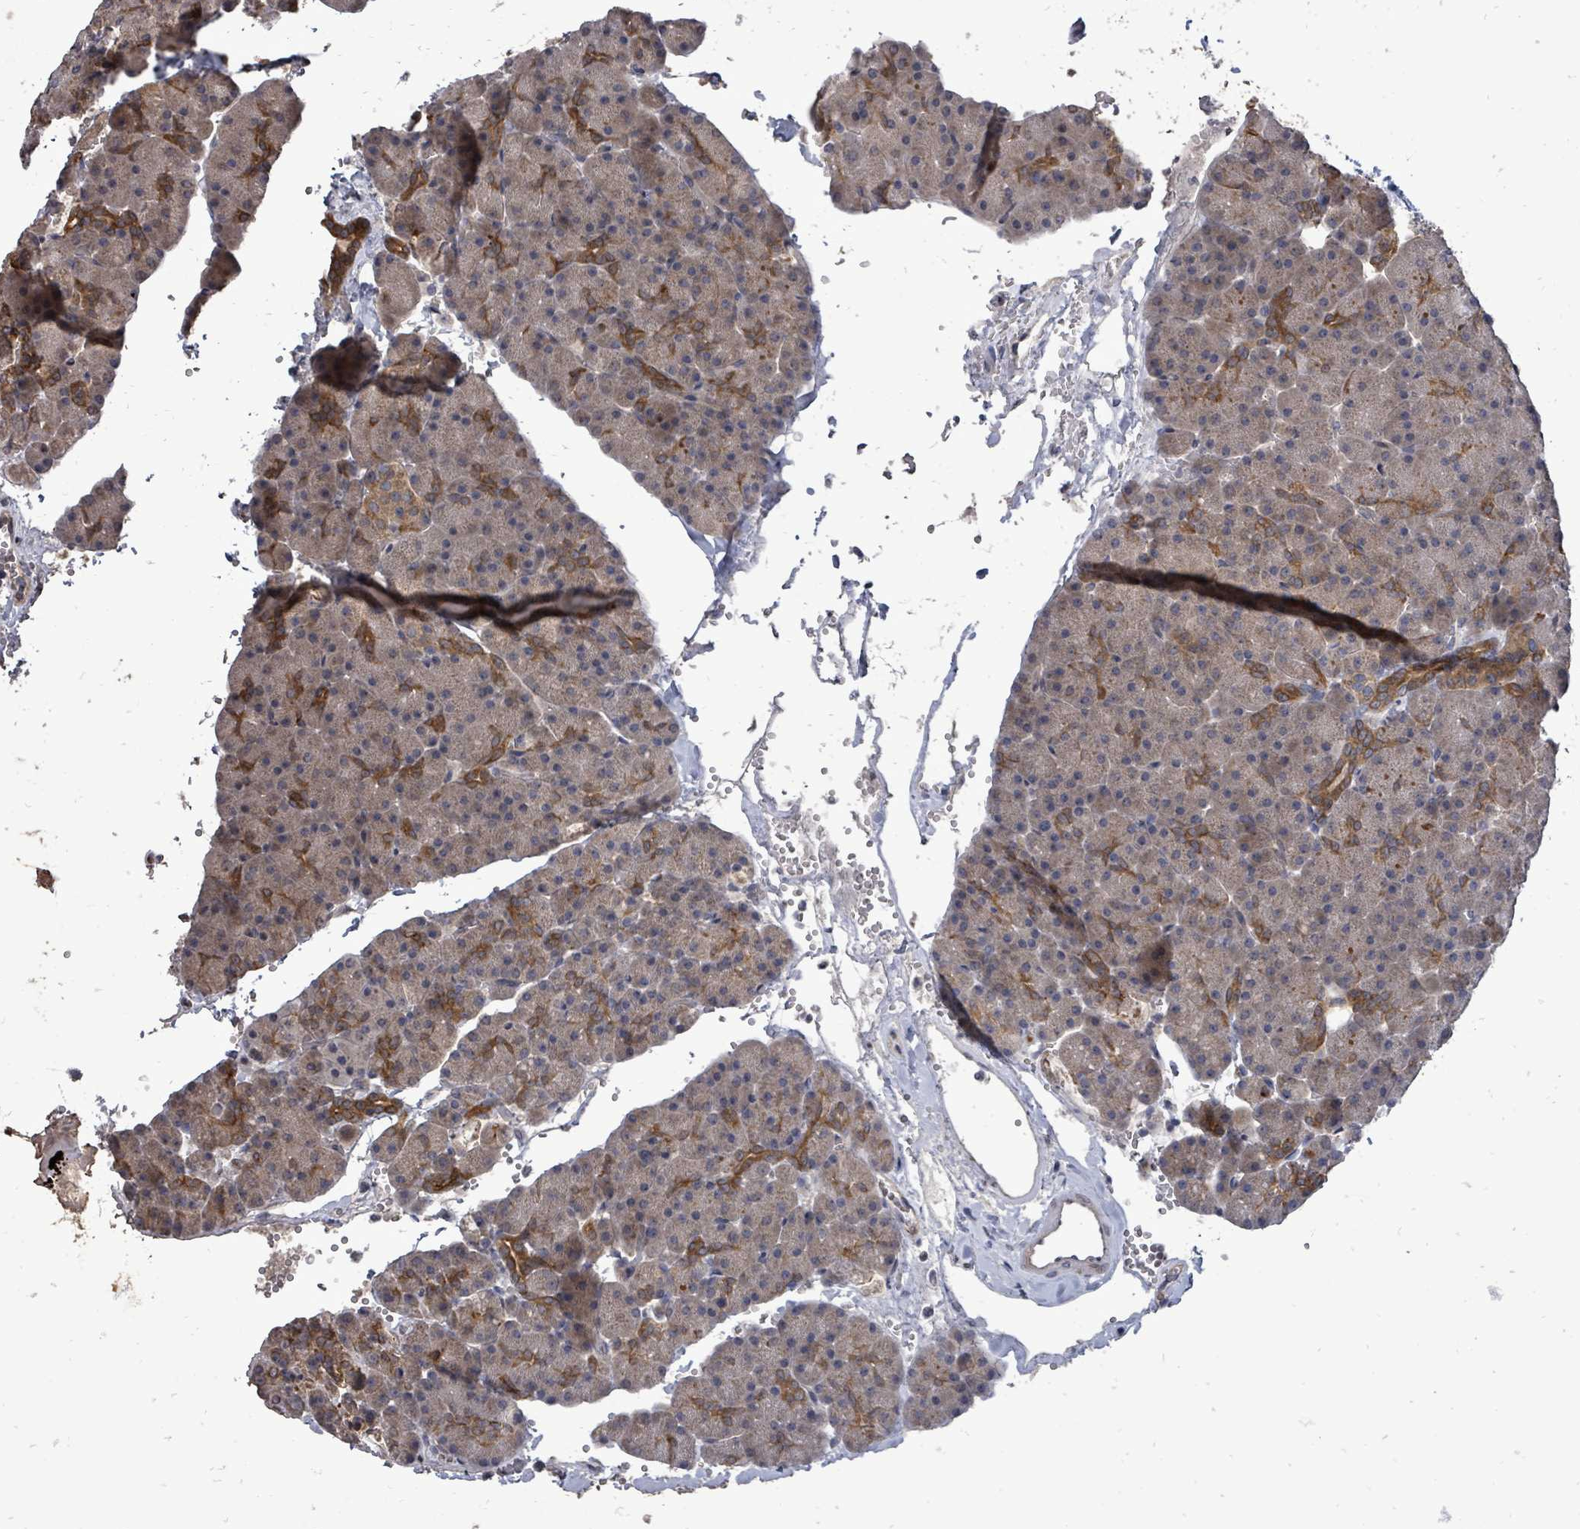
{"staining": {"intensity": "strong", "quantity": "<25%", "location": "cytoplasmic/membranous"}, "tissue": "pancreas", "cell_type": "Exocrine glandular cells", "image_type": "normal", "snomed": [{"axis": "morphology", "description": "Normal tissue, NOS"}, {"axis": "topography", "description": "Pancreas"}], "caption": "Pancreas stained with a brown dye shows strong cytoplasmic/membranous positive staining in approximately <25% of exocrine glandular cells.", "gene": "RALGAPB", "patient": {"sex": "male", "age": 36}}